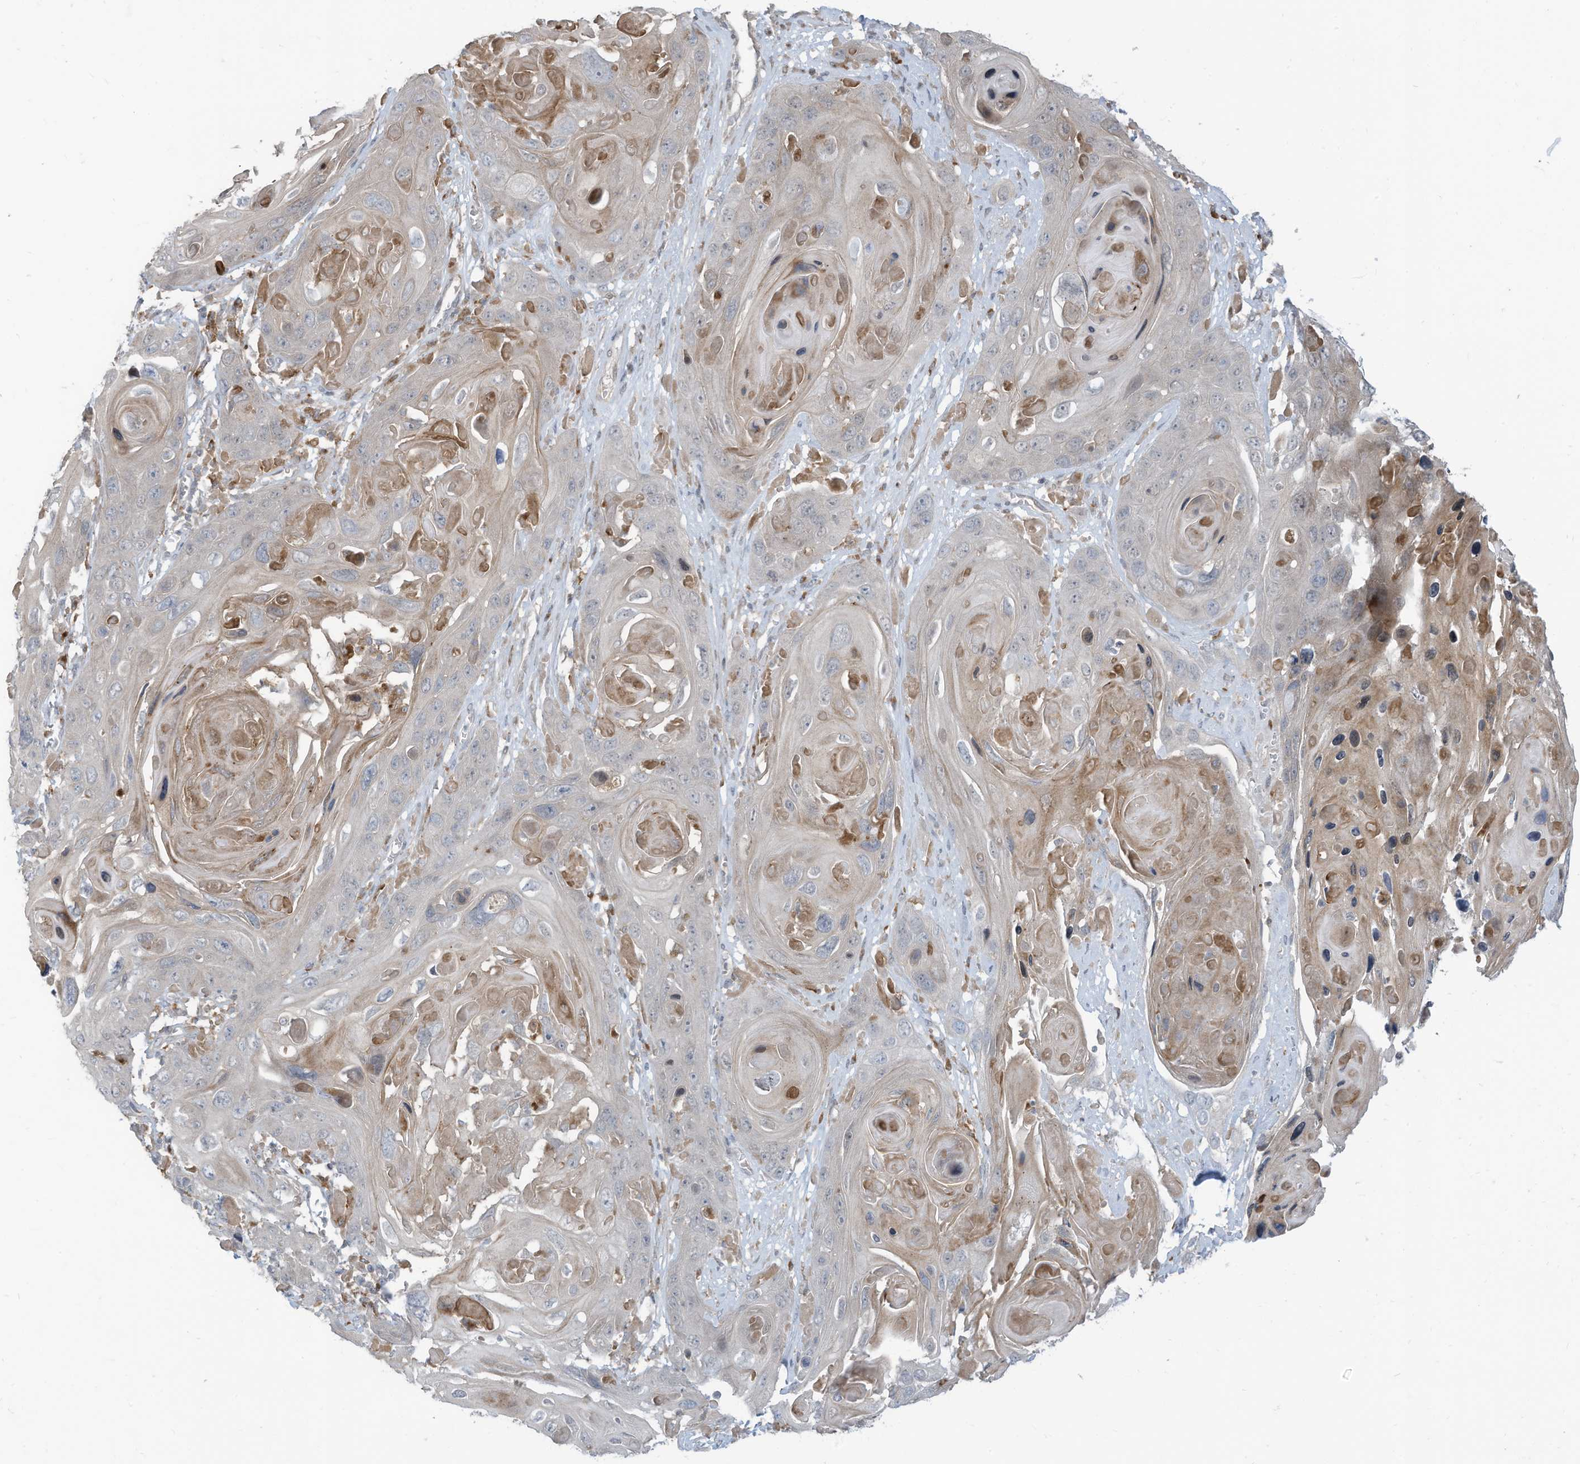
{"staining": {"intensity": "negative", "quantity": "none", "location": "none"}, "tissue": "skin cancer", "cell_type": "Tumor cells", "image_type": "cancer", "snomed": [{"axis": "morphology", "description": "Squamous cell carcinoma, NOS"}, {"axis": "topography", "description": "Skin"}], "caption": "Immunohistochemical staining of skin squamous cell carcinoma exhibits no significant positivity in tumor cells.", "gene": "DZIP3", "patient": {"sex": "male", "age": 55}}